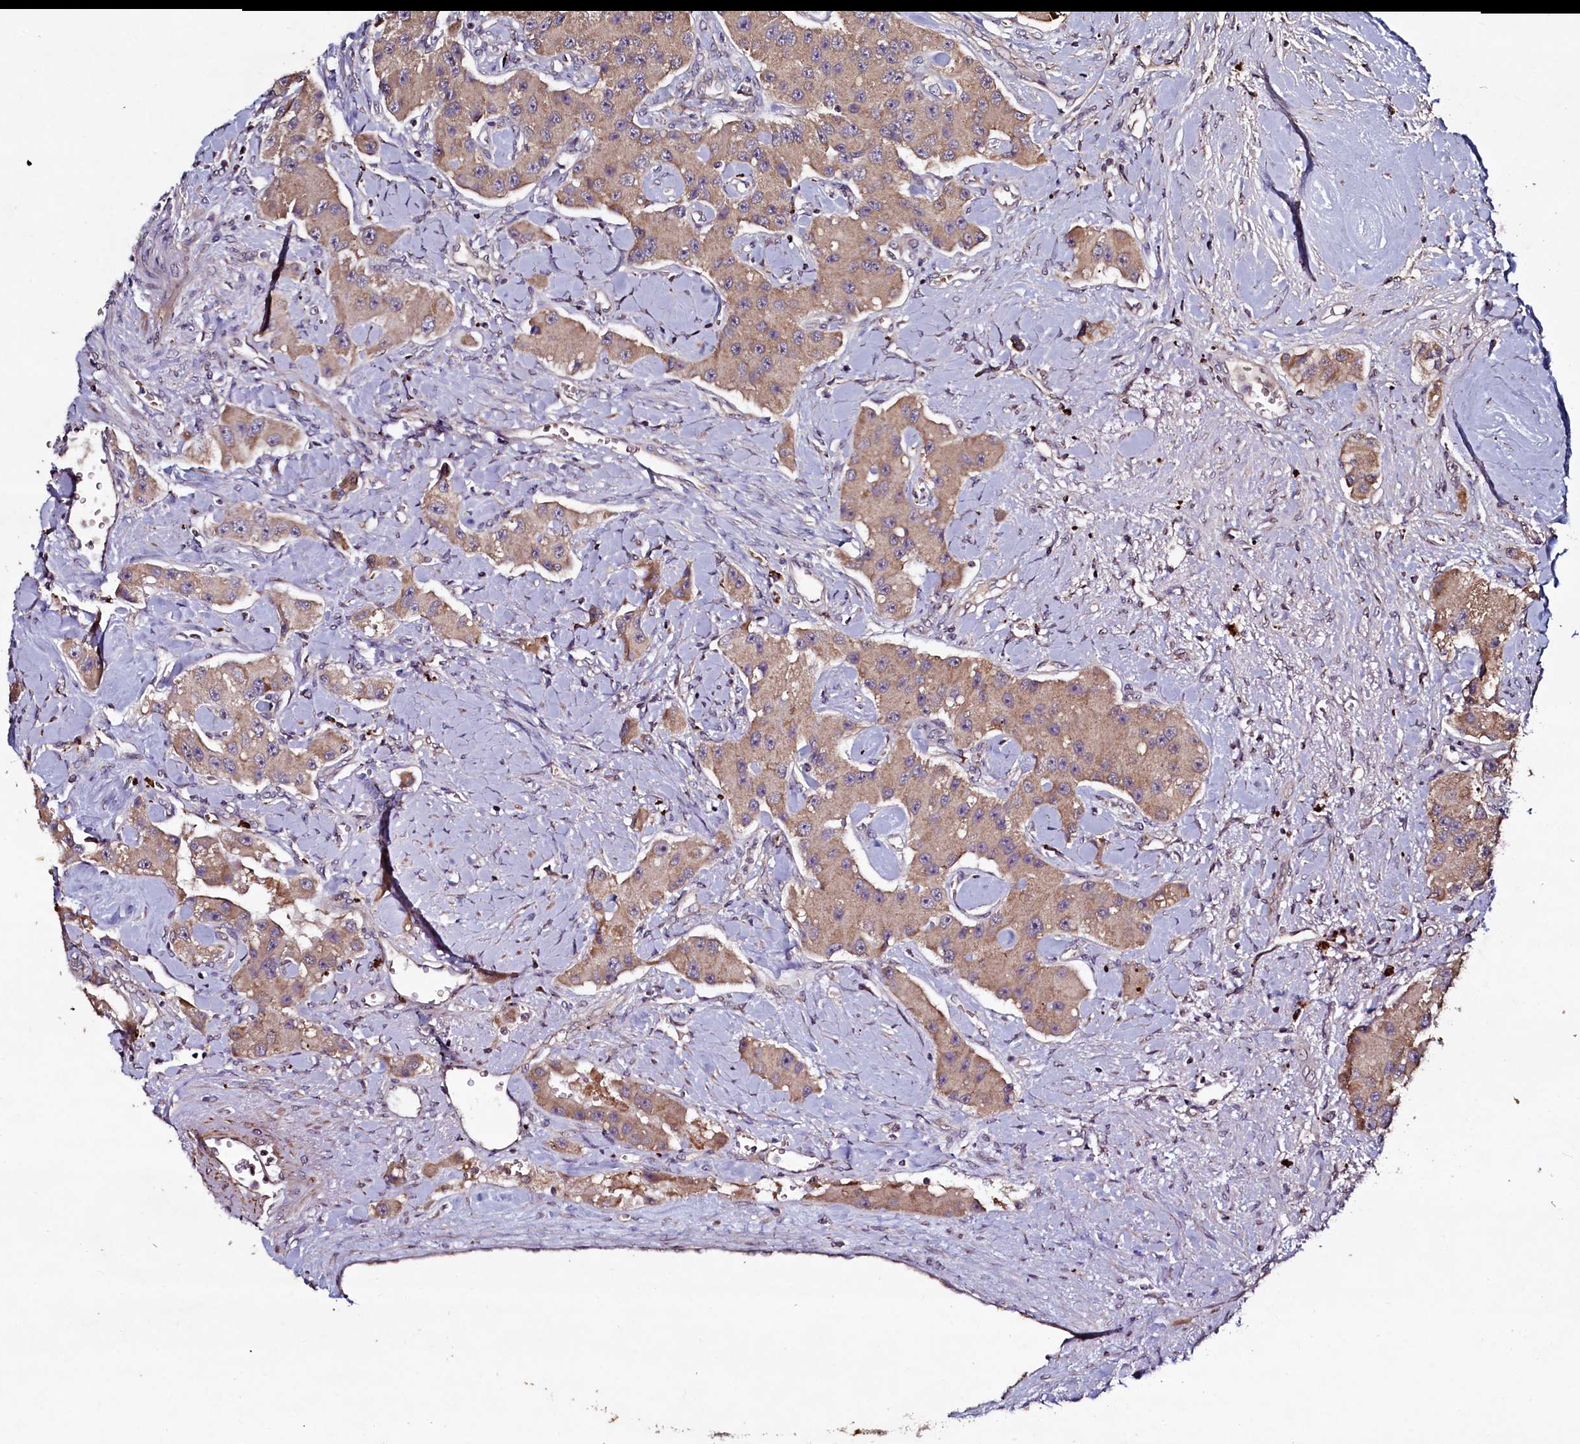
{"staining": {"intensity": "moderate", "quantity": ">75%", "location": "cytoplasmic/membranous"}, "tissue": "carcinoid", "cell_type": "Tumor cells", "image_type": "cancer", "snomed": [{"axis": "morphology", "description": "Carcinoid, malignant, NOS"}, {"axis": "topography", "description": "Pancreas"}], "caption": "Human malignant carcinoid stained with a brown dye displays moderate cytoplasmic/membranous positive positivity in about >75% of tumor cells.", "gene": "SEC24C", "patient": {"sex": "male", "age": 41}}